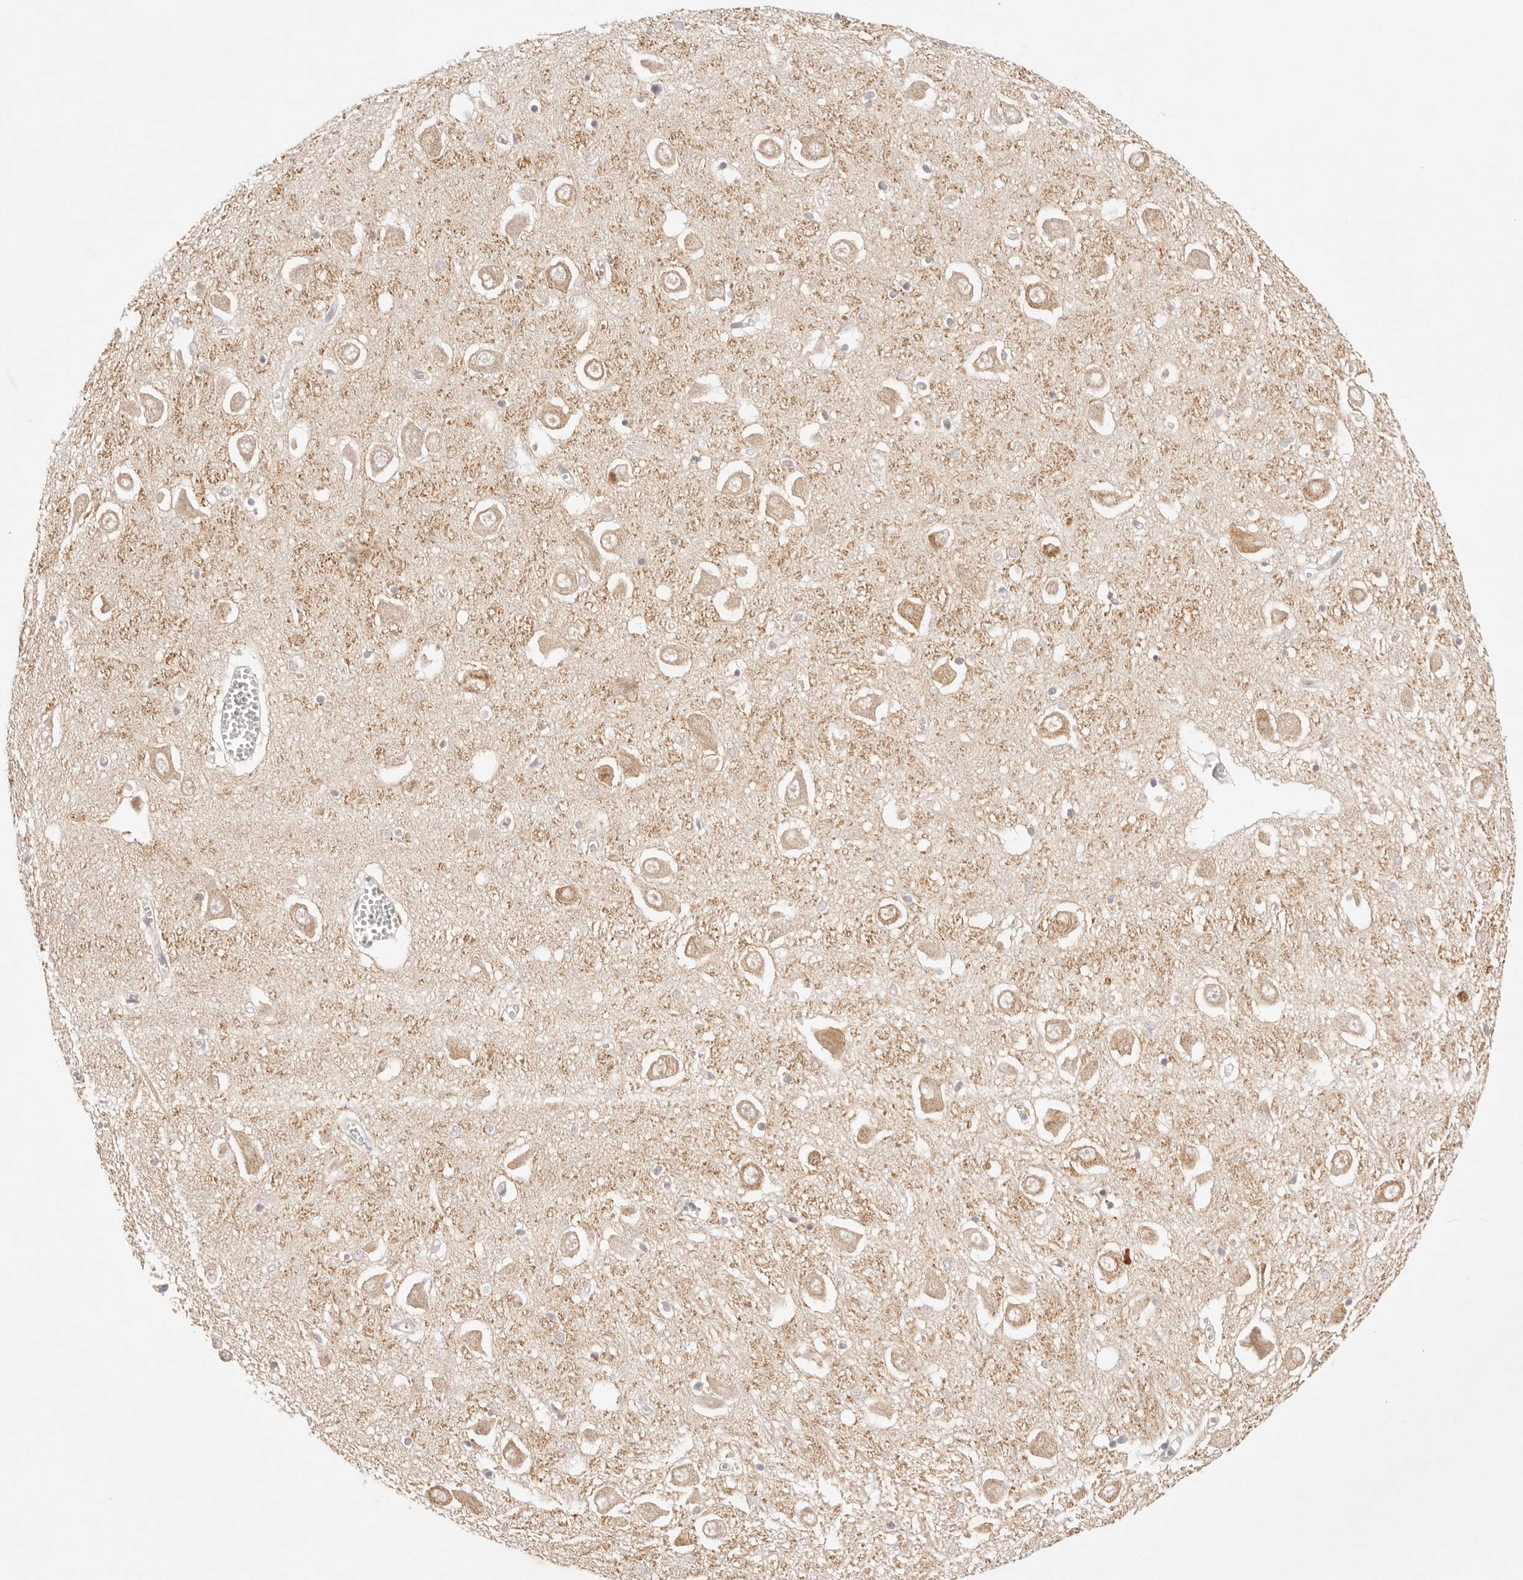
{"staining": {"intensity": "moderate", "quantity": "<25%", "location": "cytoplasmic/membranous"}, "tissue": "hippocampus", "cell_type": "Glial cells", "image_type": "normal", "snomed": [{"axis": "morphology", "description": "Normal tissue, NOS"}, {"axis": "topography", "description": "Hippocampus"}], "caption": "An IHC histopathology image of unremarkable tissue is shown. Protein staining in brown labels moderate cytoplasmic/membranous positivity in hippocampus within glial cells.", "gene": "COA6", "patient": {"sex": "male", "age": 70}}